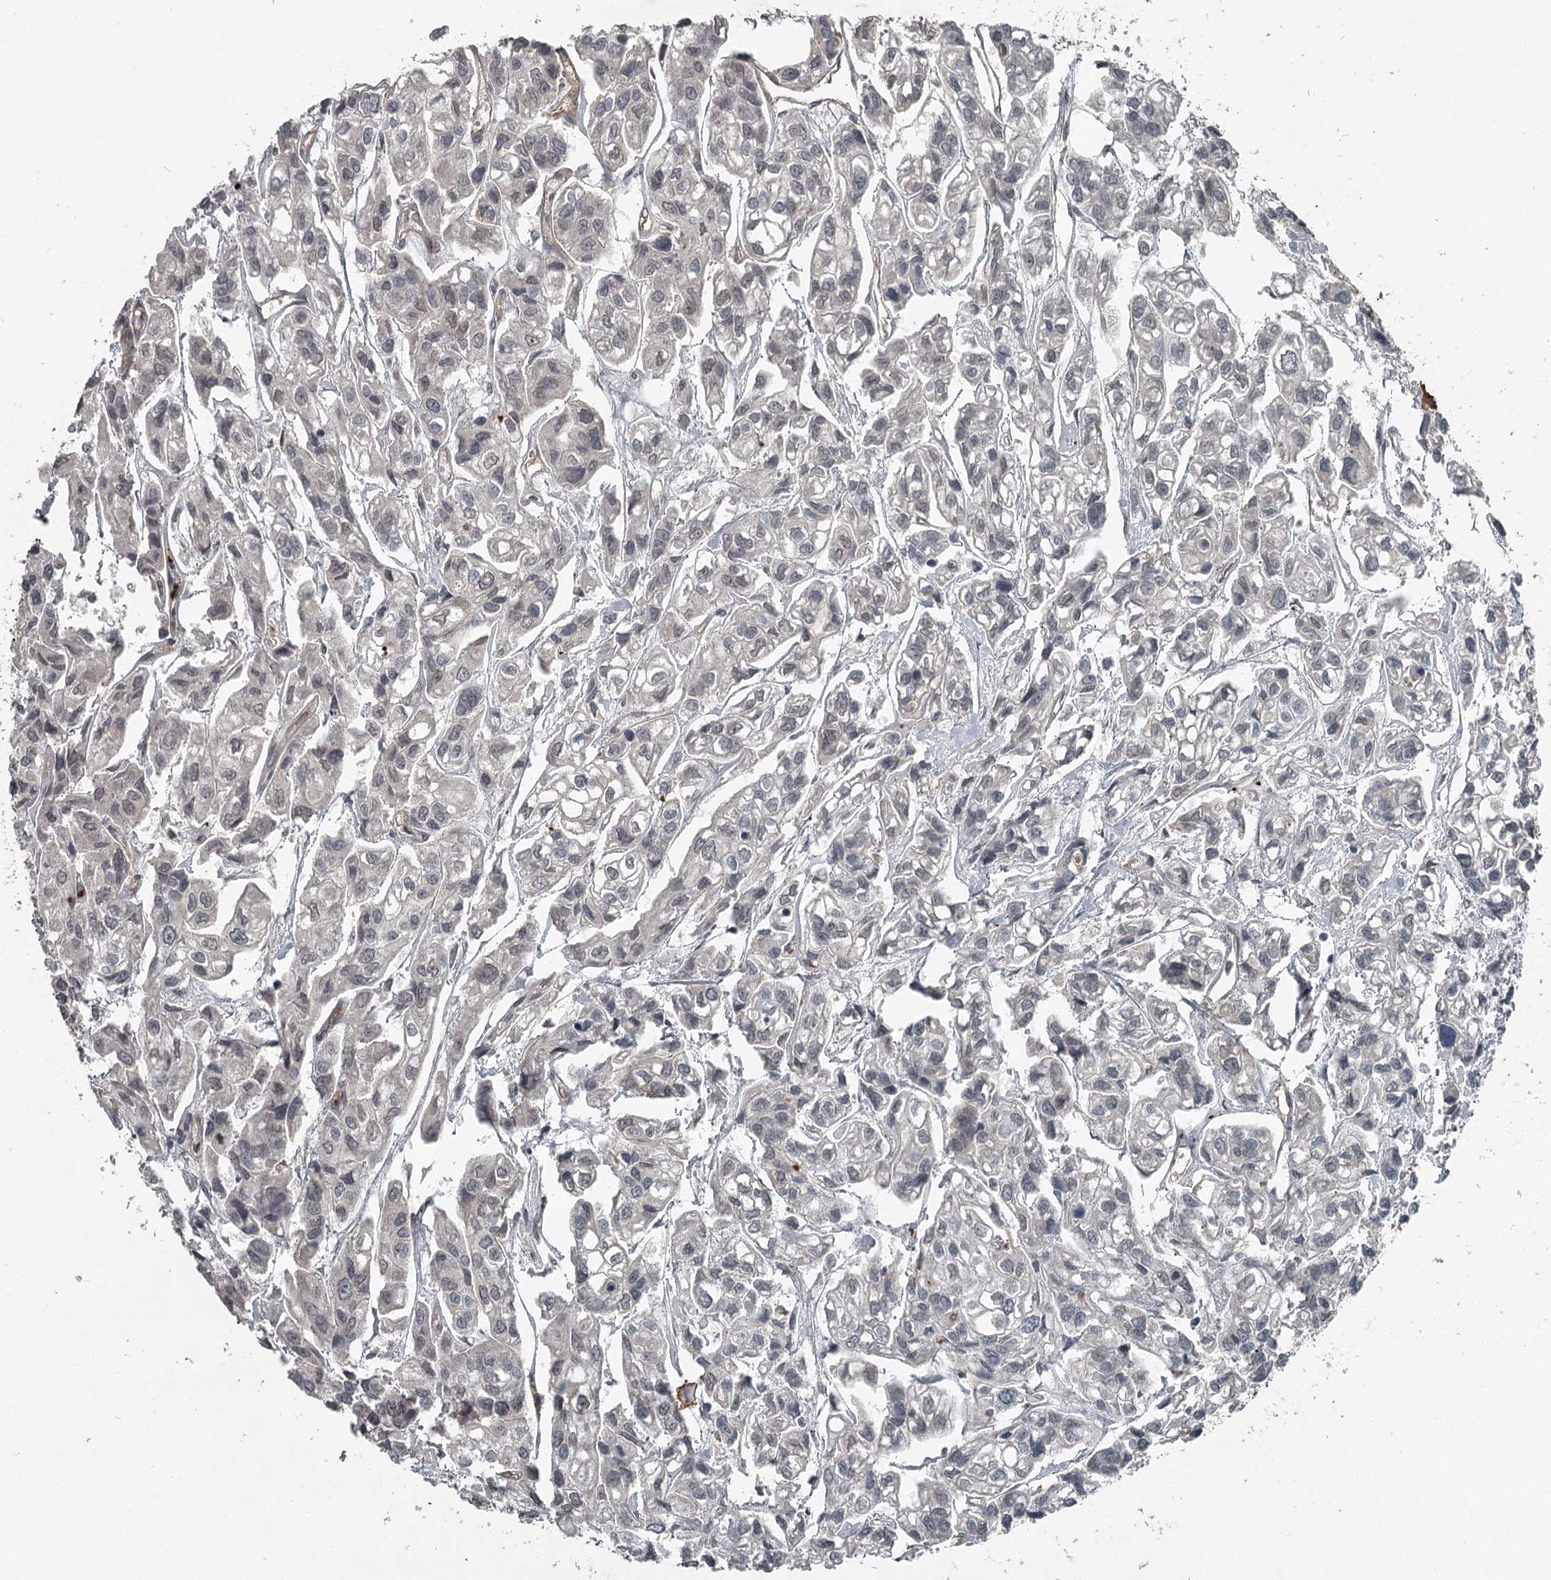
{"staining": {"intensity": "negative", "quantity": "none", "location": "none"}, "tissue": "urothelial cancer", "cell_type": "Tumor cells", "image_type": "cancer", "snomed": [{"axis": "morphology", "description": "Urothelial carcinoma, High grade"}, {"axis": "topography", "description": "Urinary bladder"}], "caption": "An immunohistochemistry histopathology image of urothelial carcinoma (high-grade) is shown. There is no staining in tumor cells of urothelial carcinoma (high-grade). The staining is performed using DAB (3,3'-diaminobenzidine) brown chromogen with nuclei counter-stained in using hematoxylin.", "gene": "SLC39A8", "patient": {"sex": "male", "age": 67}}